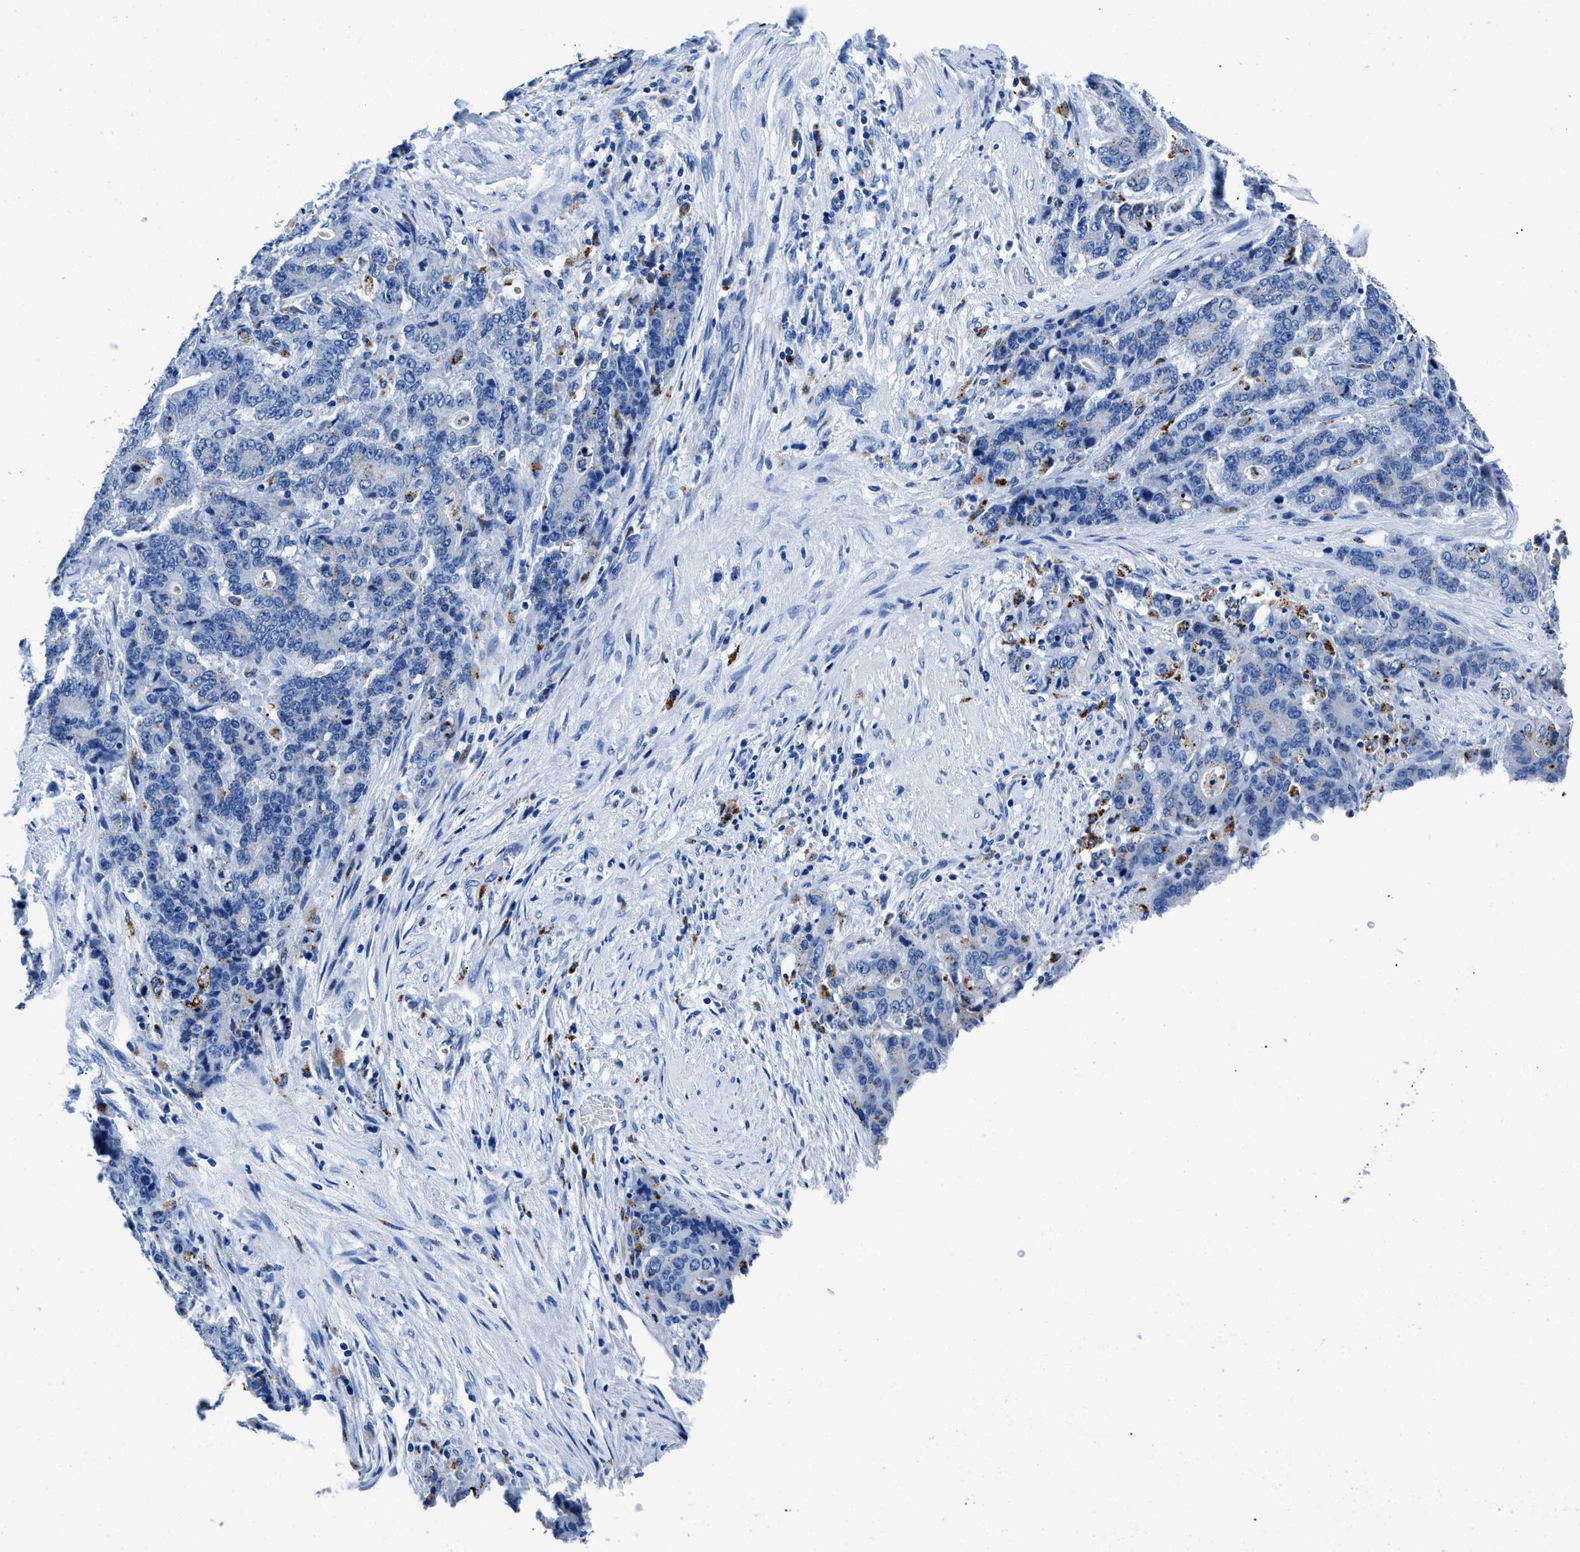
{"staining": {"intensity": "negative", "quantity": "none", "location": "none"}, "tissue": "stomach cancer", "cell_type": "Tumor cells", "image_type": "cancer", "snomed": [{"axis": "morphology", "description": "Adenocarcinoma, NOS"}, {"axis": "topography", "description": "Stomach"}], "caption": "Tumor cells show no significant protein expression in stomach adenocarcinoma.", "gene": "OR14K1", "patient": {"sex": "female", "age": 73}}